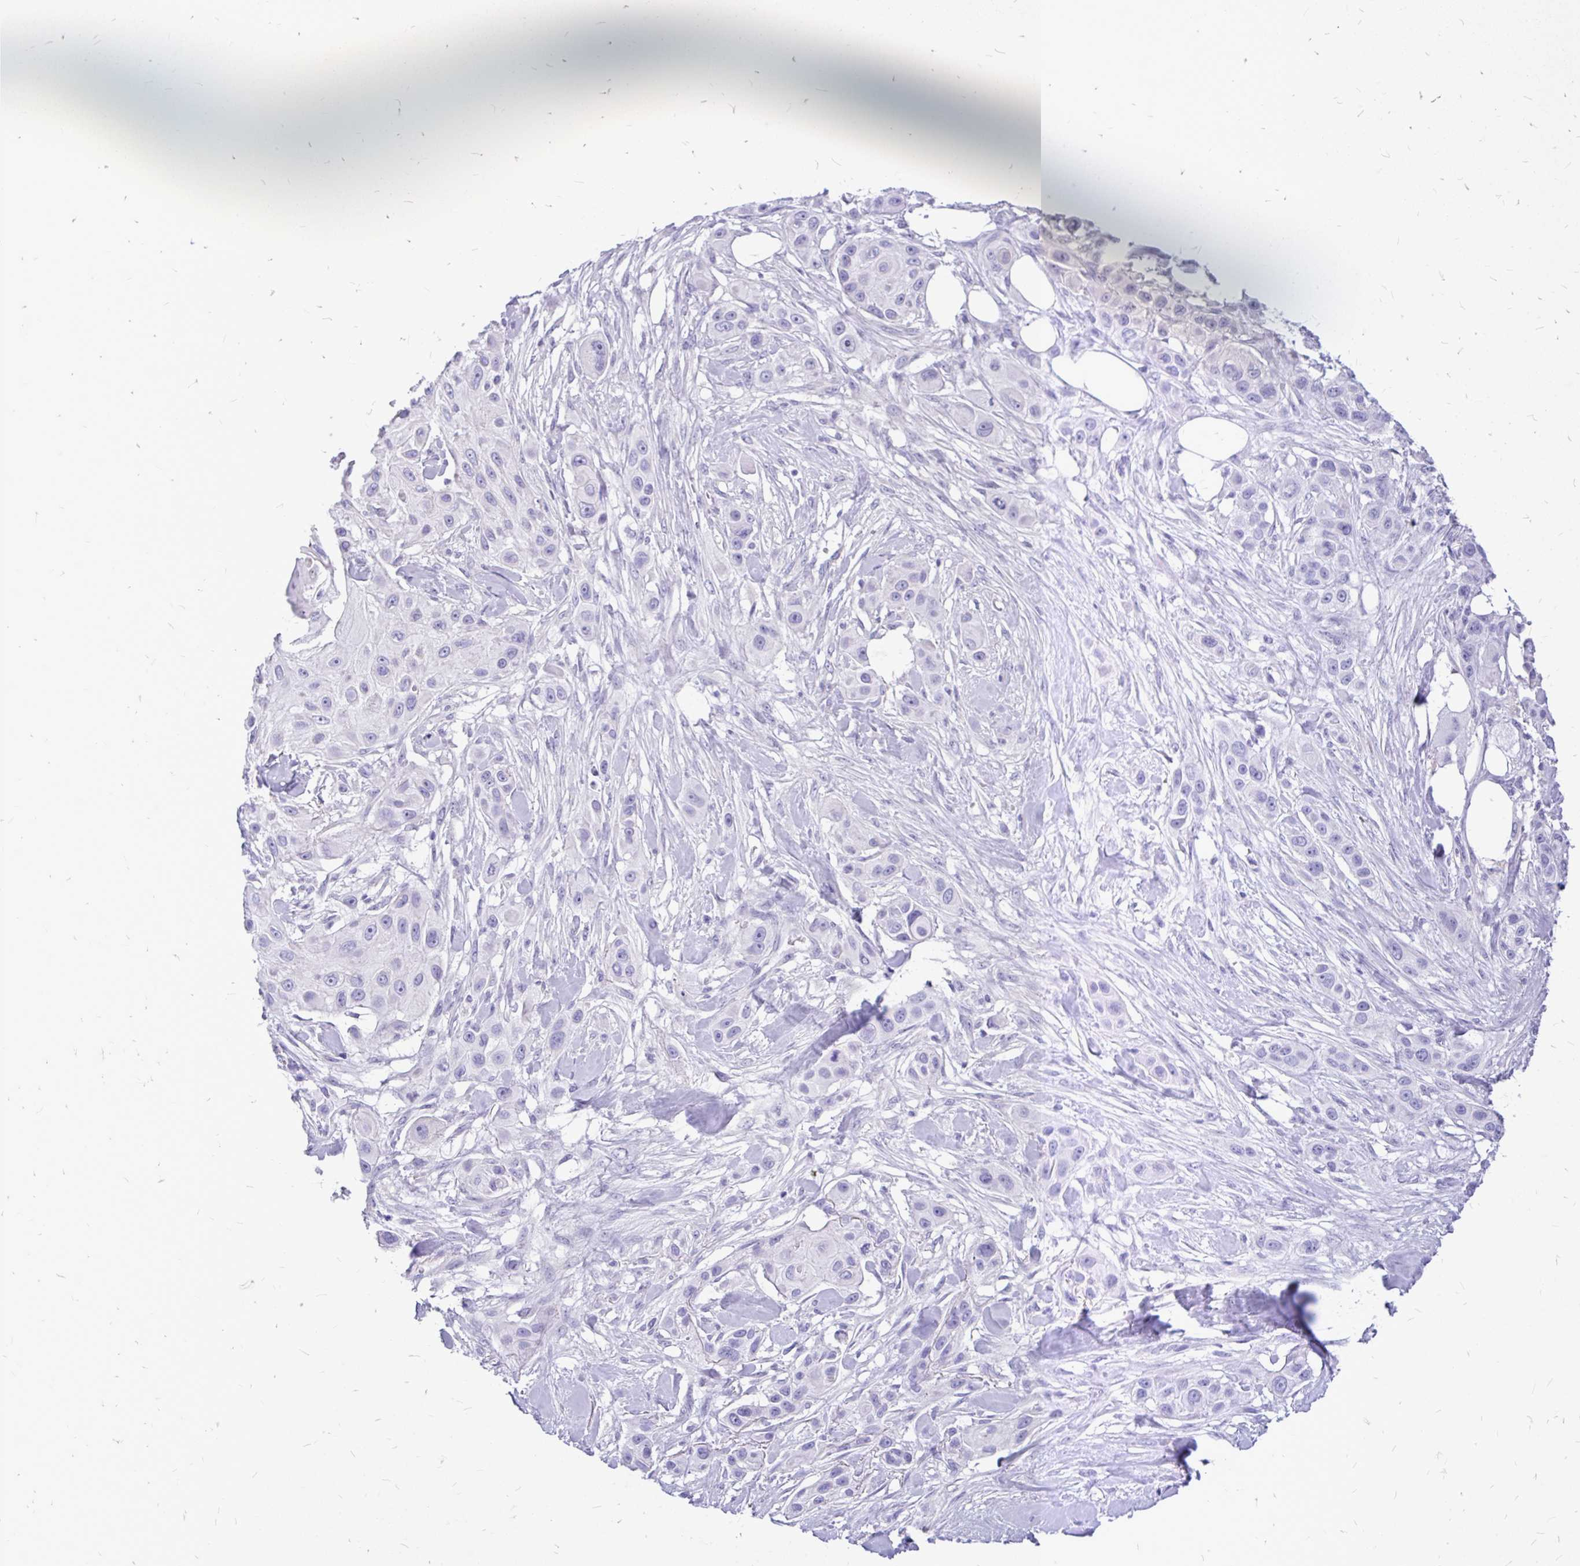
{"staining": {"intensity": "negative", "quantity": "none", "location": "none"}, "tissue": "skin cancer", "cell_type": "Tumor cells", "image_type": "cancer", "snomed": [{"axis": "morphology", "description": "Squamous cell carcinoma, NOS"}, {"axis": "topography", "description": "Skin"}], "caption": "Tumor cells are negative for protein expression in human skin cancer.", "gene": "MAP1LC3A", "patient": {"sex": "male", "age": 63}}